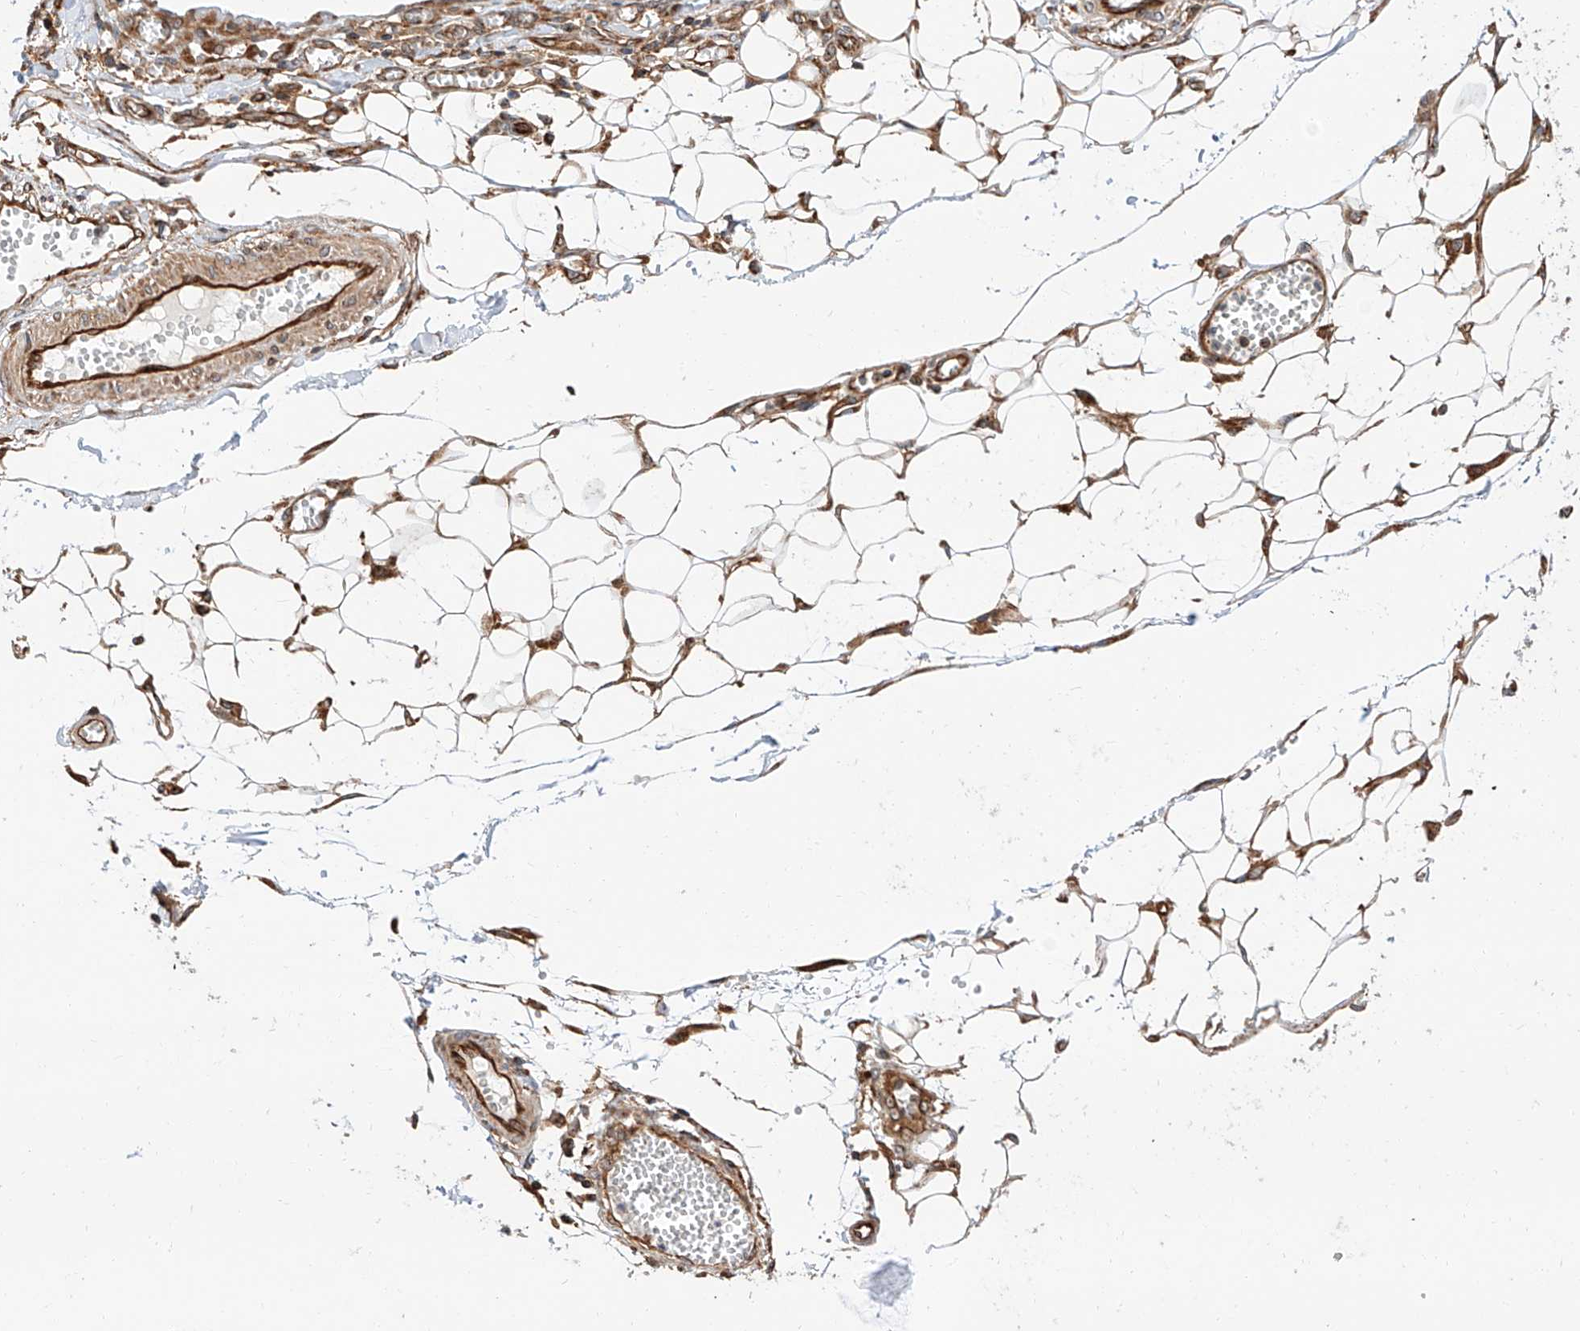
{"staining": {"intensity": "moderate", "quantity": ">75%", "location": "cytoplasmic/membranous"}, "tissue": "ovarian cancer", "cell_type": "Tumor cells", "image_type": "cancer", "snomed": [{"axis": "morphology", "description": "Cystadenocarcinoma, serous, NOS"}, {"axis": "topography", "description": "Soft tissue"}, {"axis": "topography", "description": "Ovary"}], "caption": "Human ovarian cancer stained with a brown dye demonstrates moderate cytoplasmic/membranous positive positivity in about >75% of tumor cells.", "gene": "ISCA2", "patient": {"sex": "female", "age": 57}}